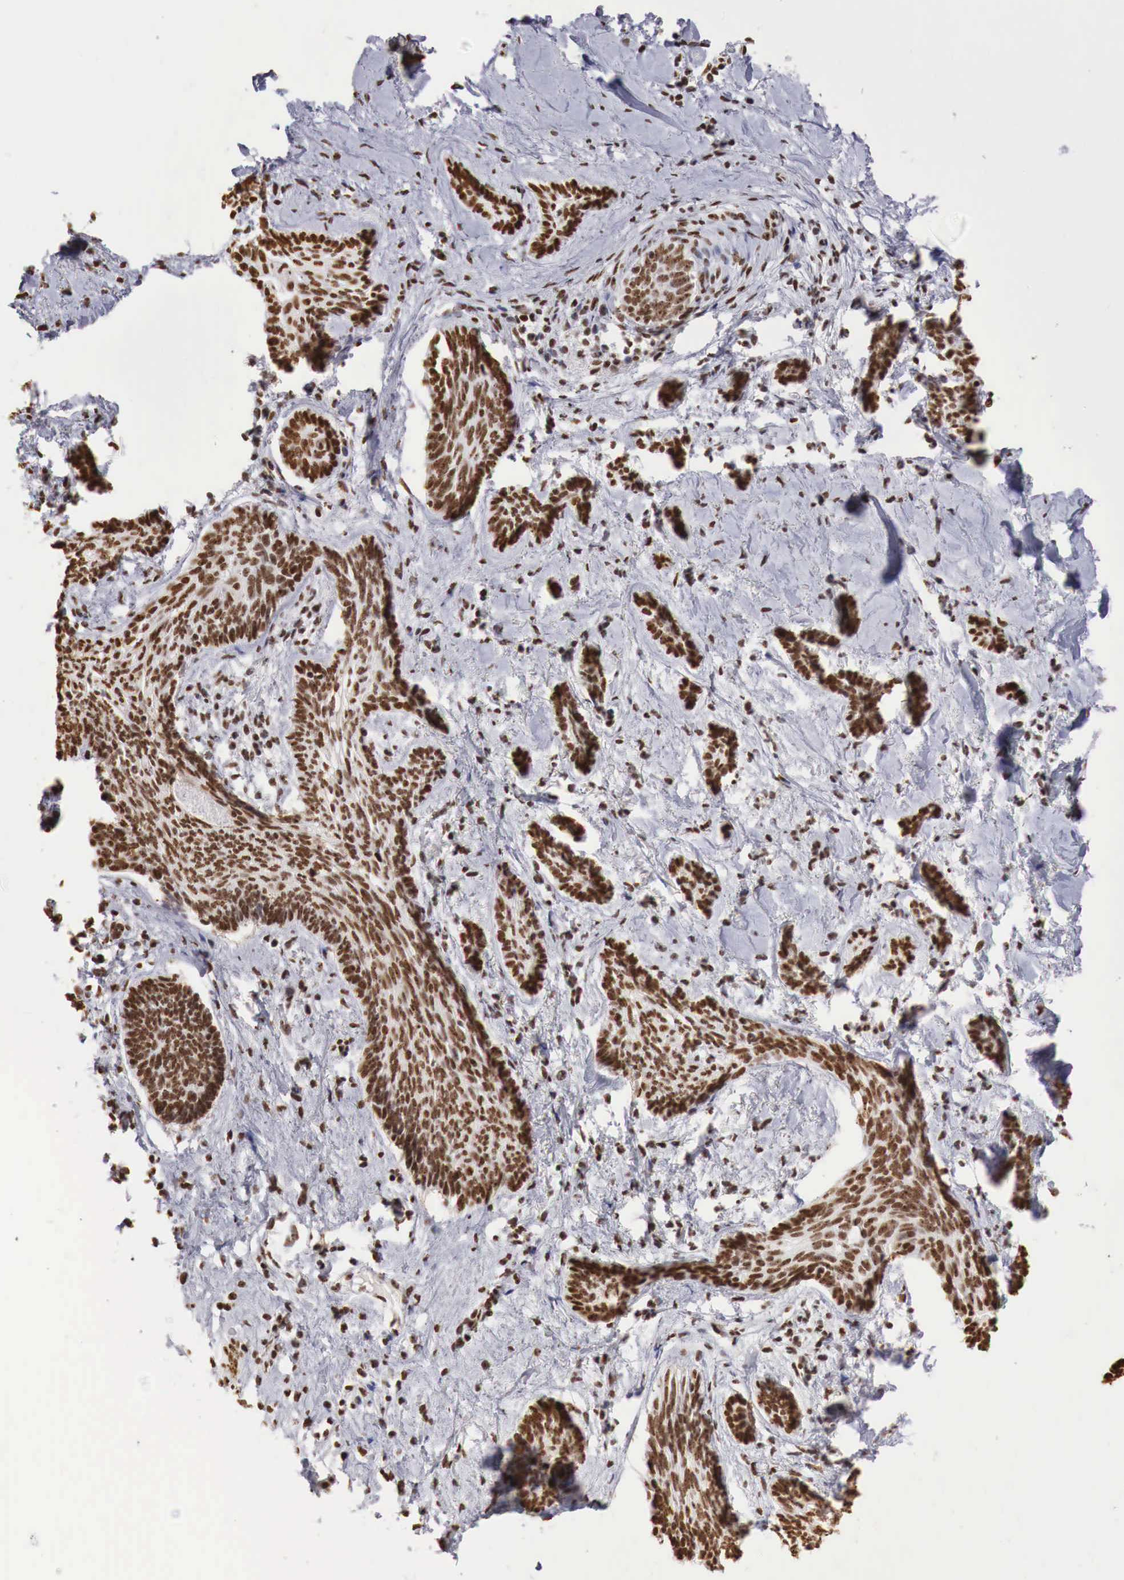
{"staining": {"intensity": "strong", "quantity": ">75%", "location": "nuclear"}, "tissue": "skin cancer", "cell_type": "Tumor cells", "image_type": "cancer", "snomed": [{"axis": "morphology", "description": "Basal cell carcinoma"}, {"axis": "topography", "description": "Skin"}], "caption": "The photomicrograph reveals immunohistochemical staining of basal cell carcinoma (skin). There is strong nuclear expression is identified in approximately >75% of tumor cells.", "gene": "DKC1", "patient": {"sex": "female", "age": 81}}